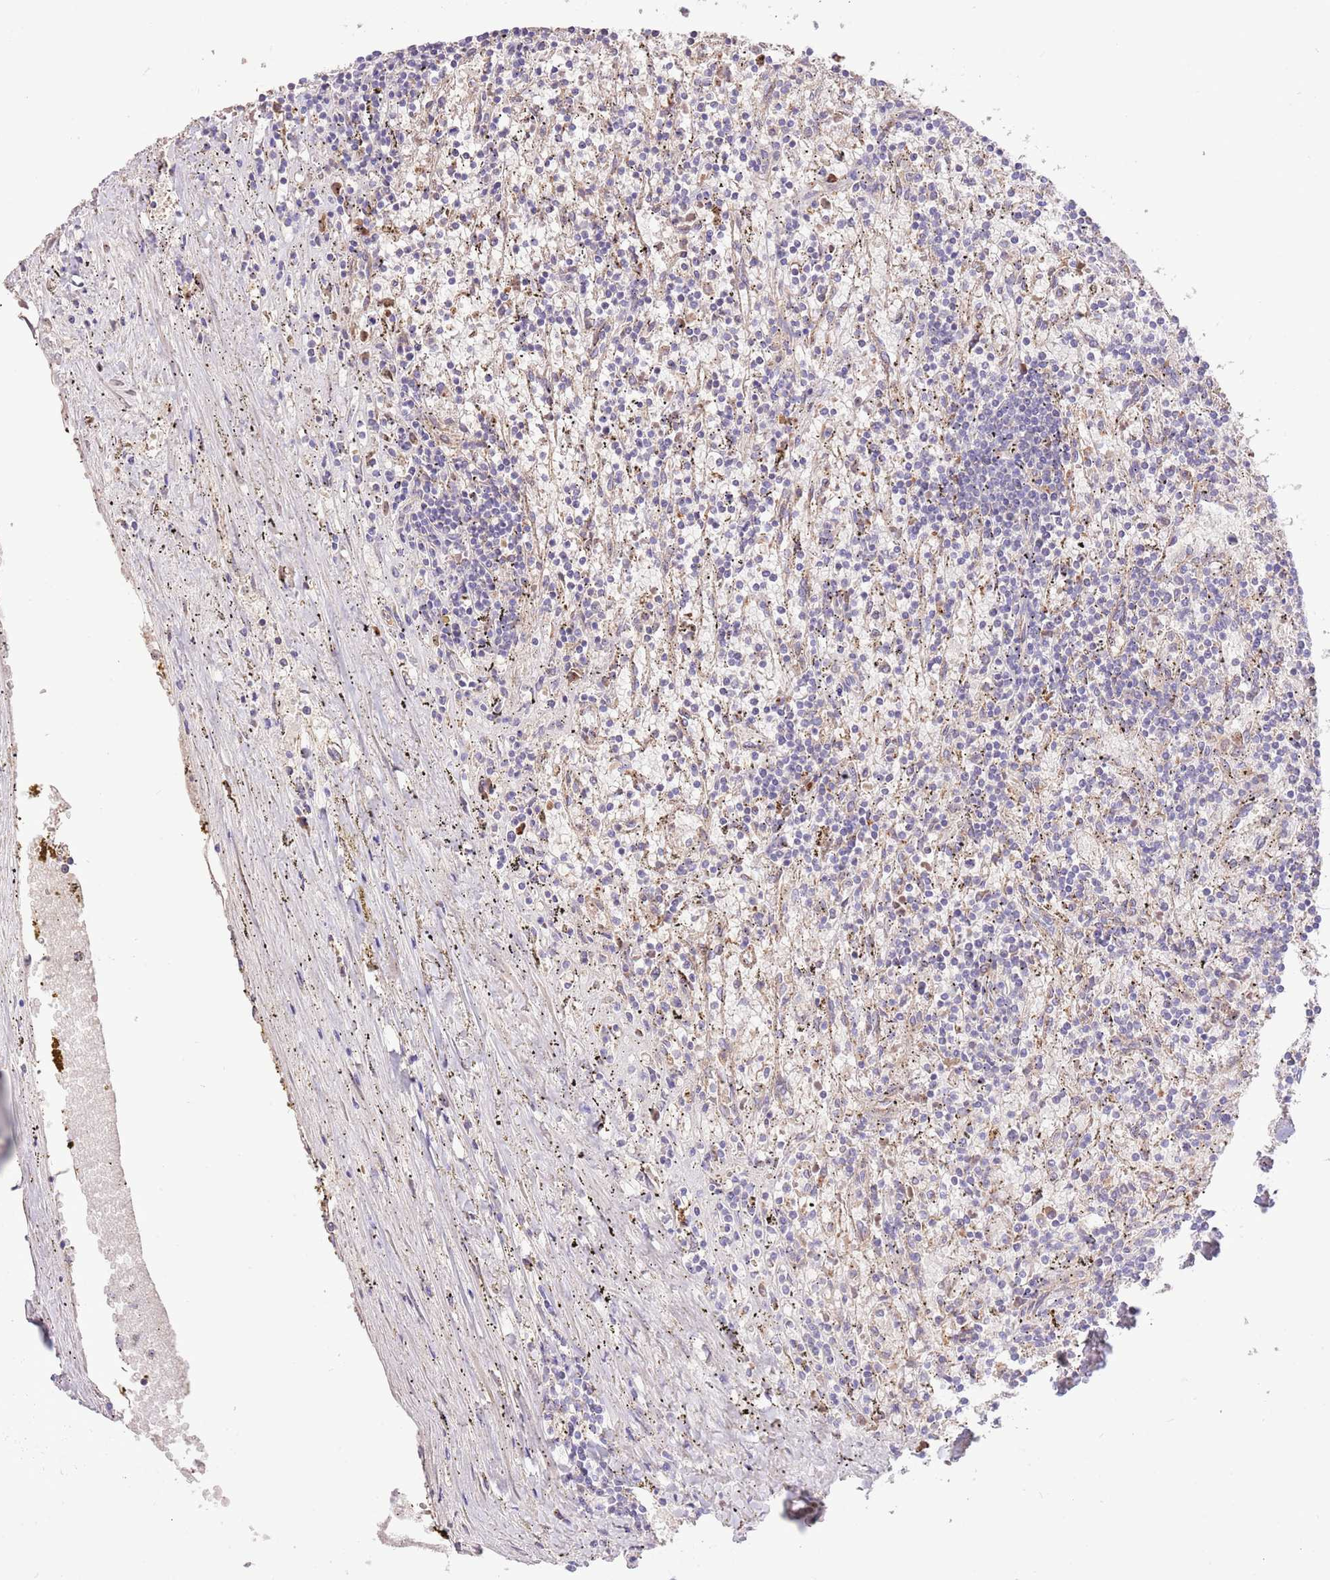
{"staining": {"intensity": "negative", "quantity": "none", "location": "none"}, "tissue": "lymphoma", "cell_type": "Tumor cells", "image_type": "cancer", "snomed": [{"axis": "morphology", "description": "Malignant lymphoma, non-Hodgkin's type, Low grade"}, {"axis": "topography", "description": "Spleen"}], "caption": "This is an IHC image of low-grade malignant lymphoma, non-Hodgkin's type. There is no expression in tumor cells.", "gene": "DOCK6", "patient": {"sex": "male", "age": 76}}